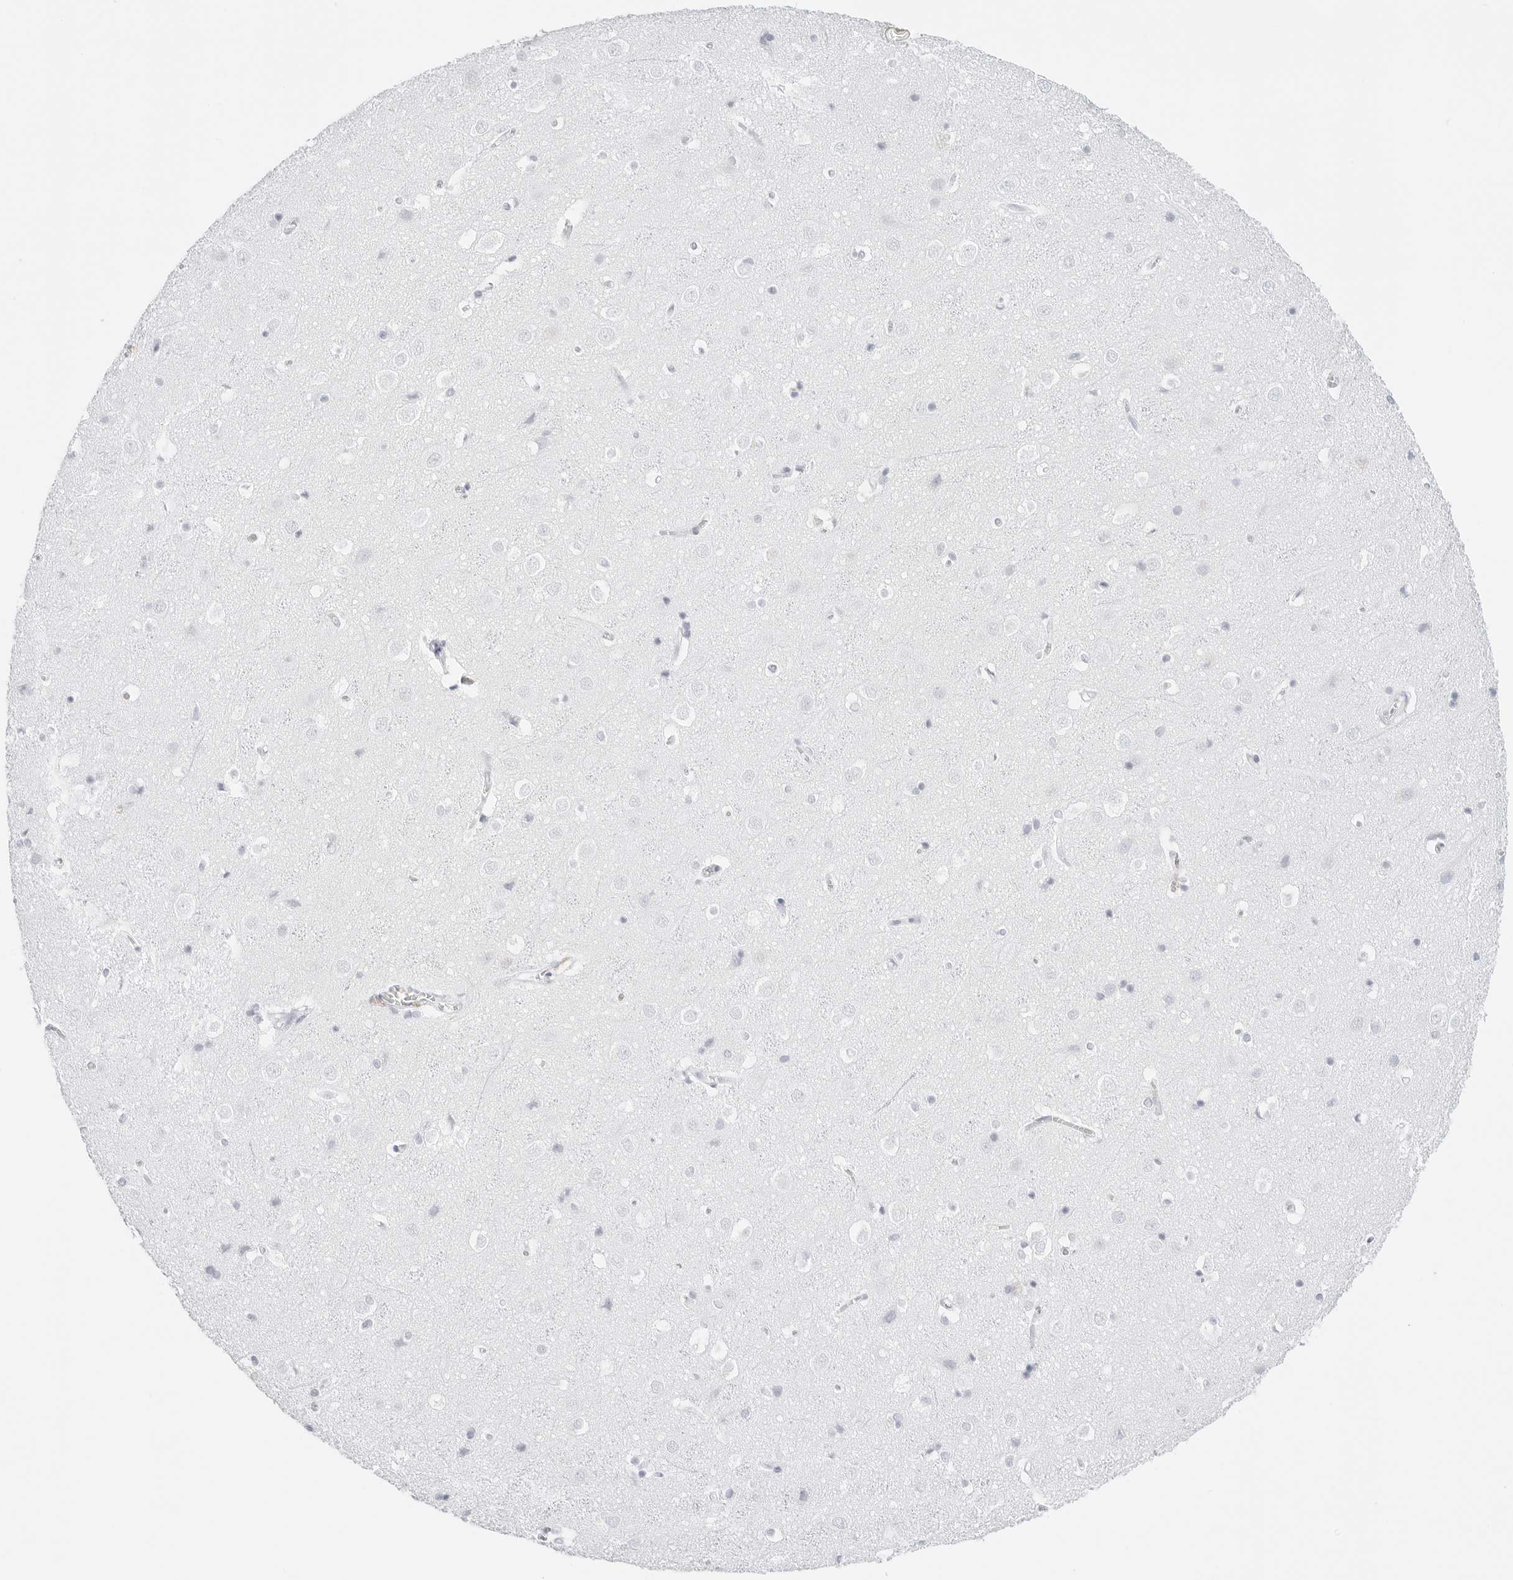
{"staining": {"intensity": "negative", "quantity": "none", "location": "none"}, "tissue": "cerebral cortex", "cell_type": "Endothelial cells", "image_type": "normal", "snomed": [{"axis": "morphology", "description": "Normal tissue, NOS"}, {"axis": "topography", "description": "Cerebral cortex"}], "caption": "Immunohistochemistry (IHC) photomicrograph of benign cerebral cortex stained for a protein (brown), which reveals no expression in endothelial cells. (DAB immunohistochemistry, high magnification).", "gene": "TFF2", "patient": {"sex": "male", "age": 54}}